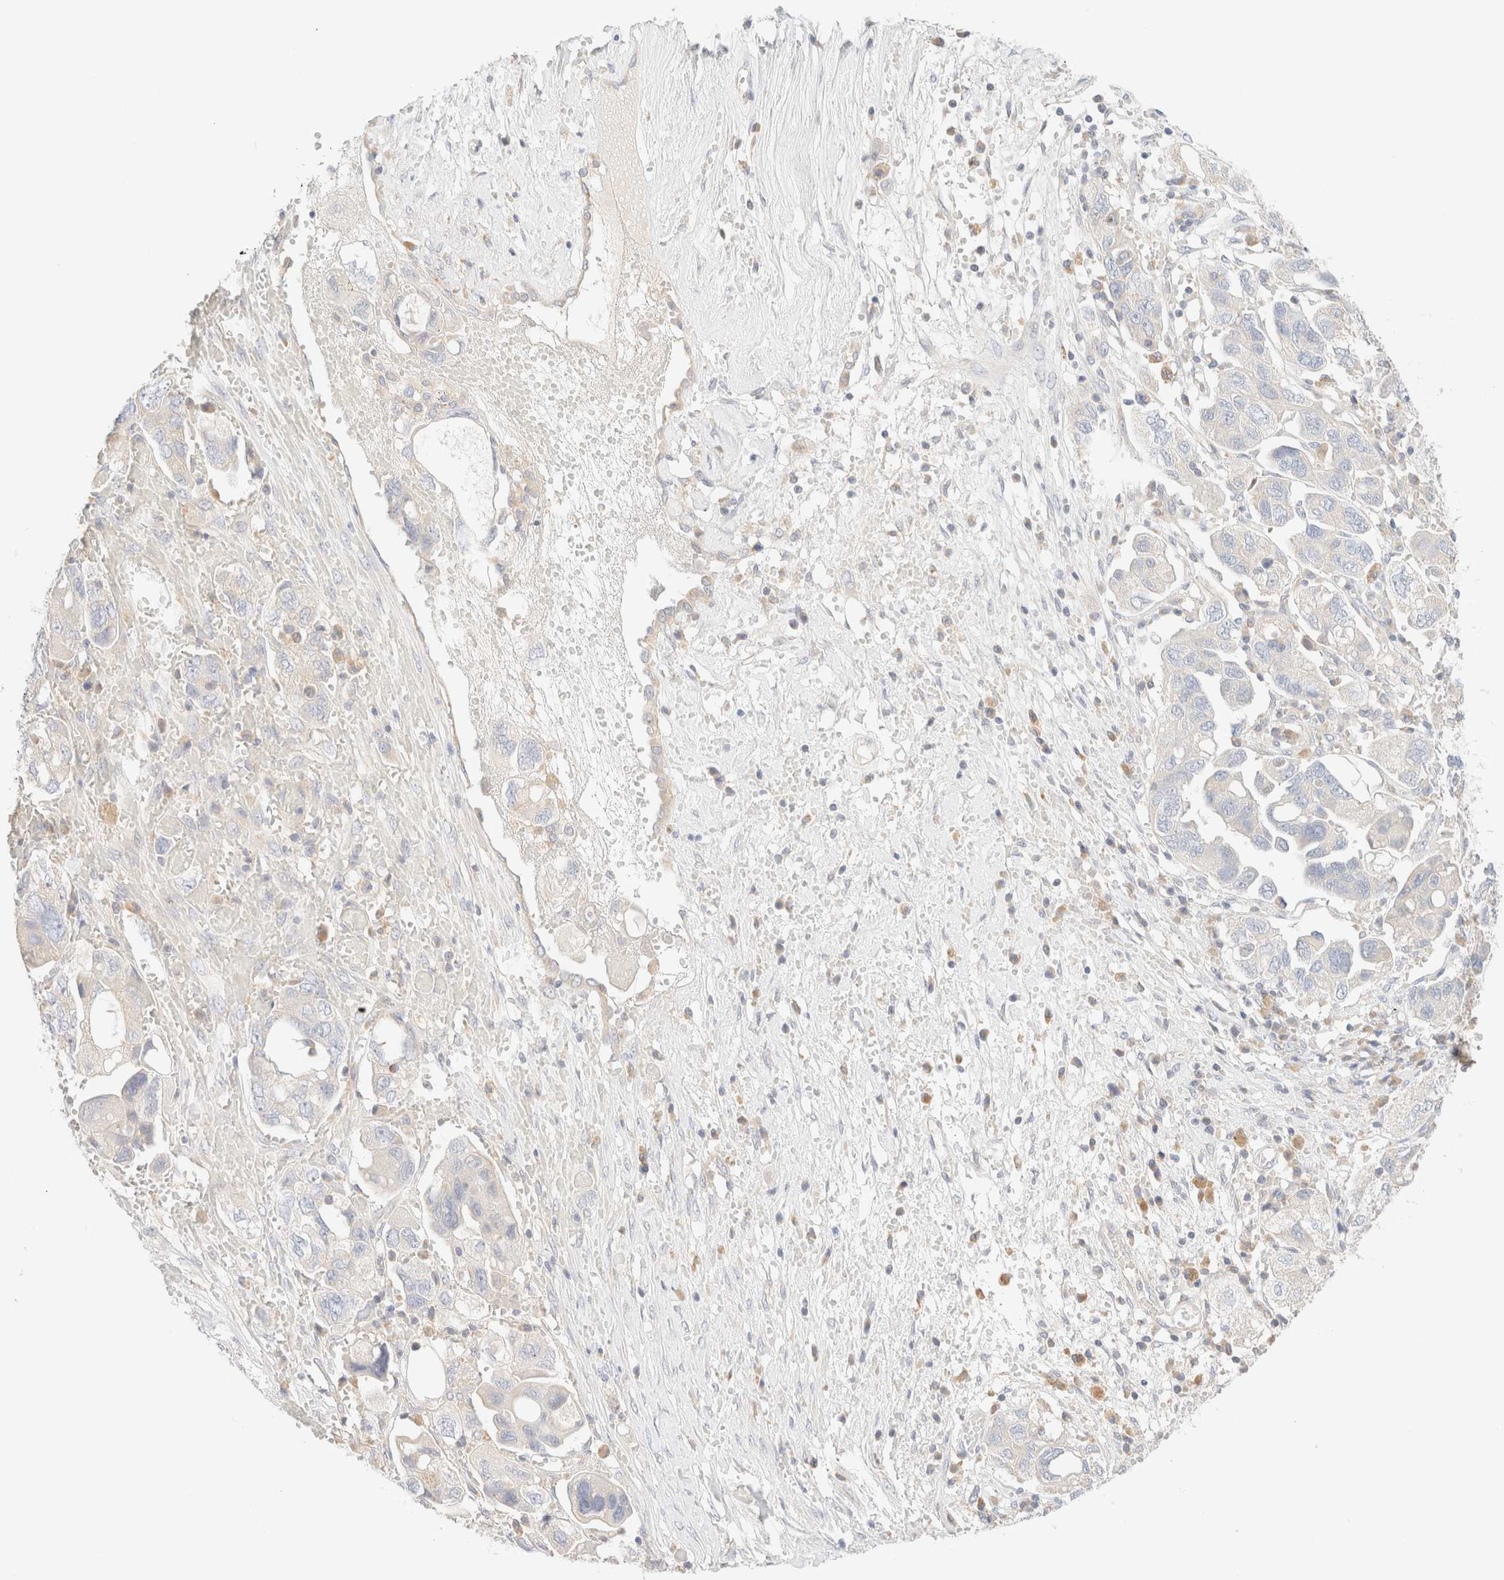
{"staining": {"intensity": "negative", "quantity": "none", "location": "none"}, "tissue": "ovarian cancer", "cell_type": "Tumor cells", "image_type": "cancer", "snomed": [{"axis": "morphology", "description": "Carcinoma, NOS"}, {"axis": "morphology", "description": "Cystadenocarcinoma, serous, NOS"}, {"axis": "topography", "description": "Ovary"}], "caption": "Immunohistochemistry of ovarian serous cystadenocarcinoma shows no positivity in tumor cells.", "gene": "SARM1", "patient": {"sex": "female", "age": 69}}